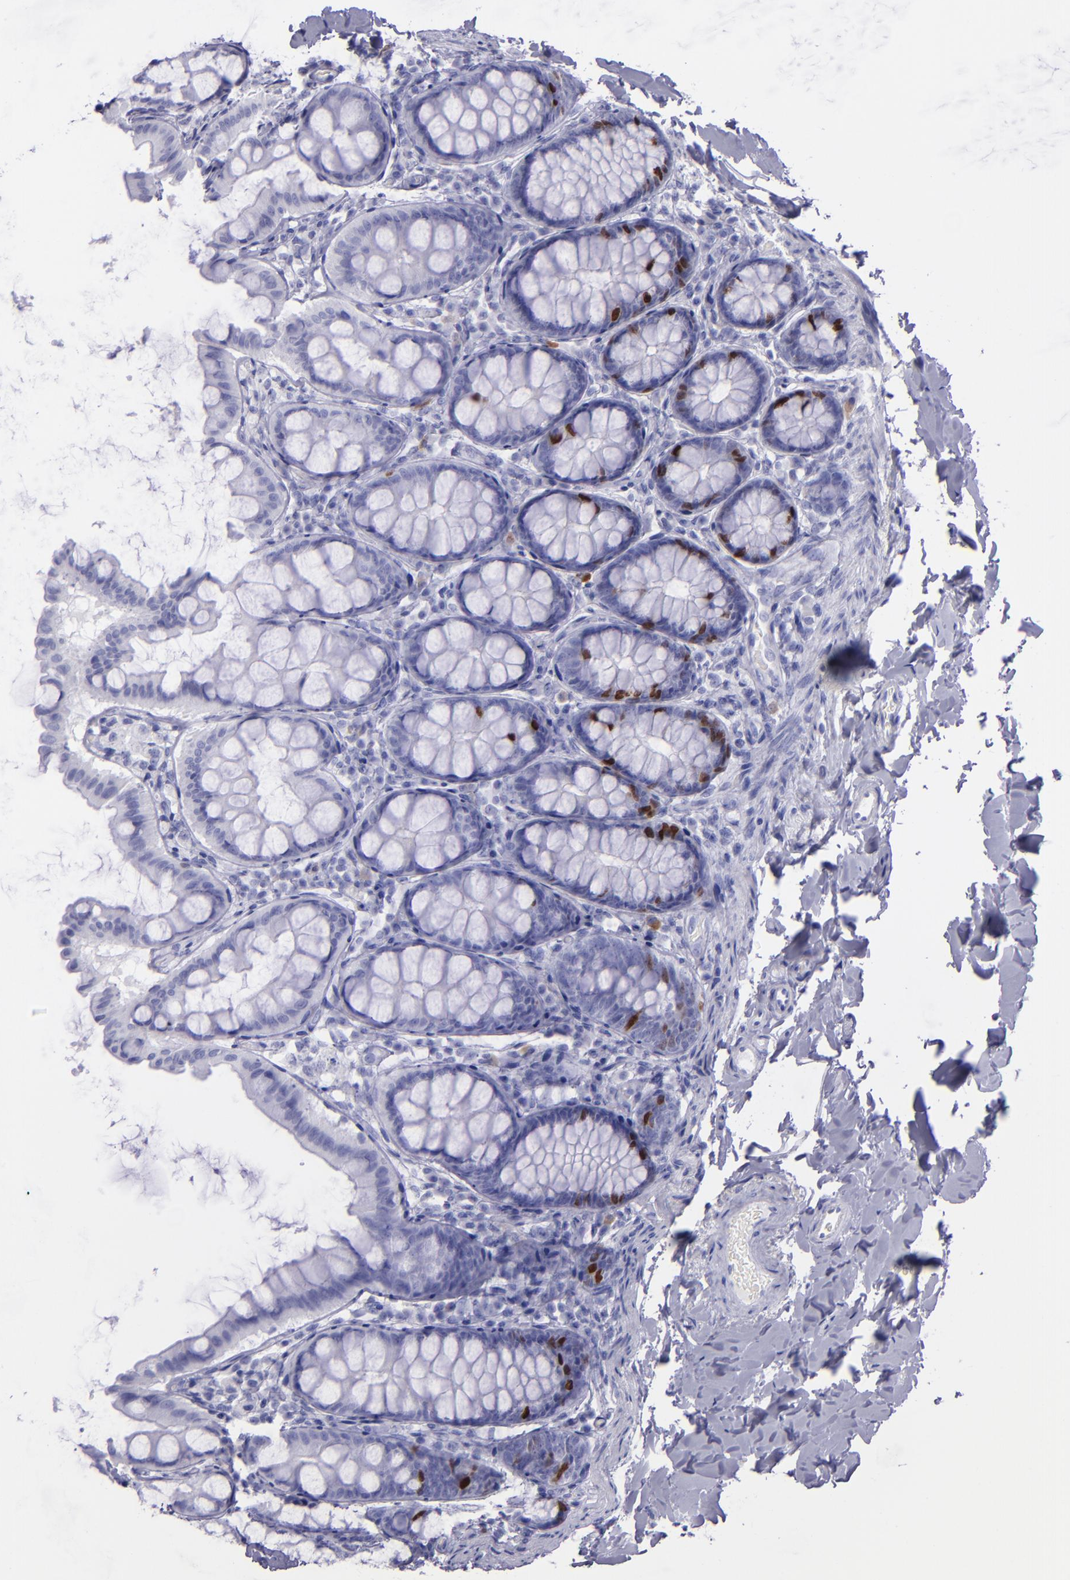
{"staining": {"intensity": "negative", "quantity": "none", "location": "none"}, "tissue": "colon", "cell_type": "Endothelial cells", "image_type": "normal", "snomed": [{"axis": "morphology", "description": "Normal tissue, NOS"}, {"axis": "topography", "description": "Colon"}], "caption": "DAB (3,3'-diaminobenzidine) immunohistochemical staining of unremarkable colon shows no significant positivity in endothelial cells.", "gene": "TOP2A", "patient": {"sex": "female", "age": 61}}